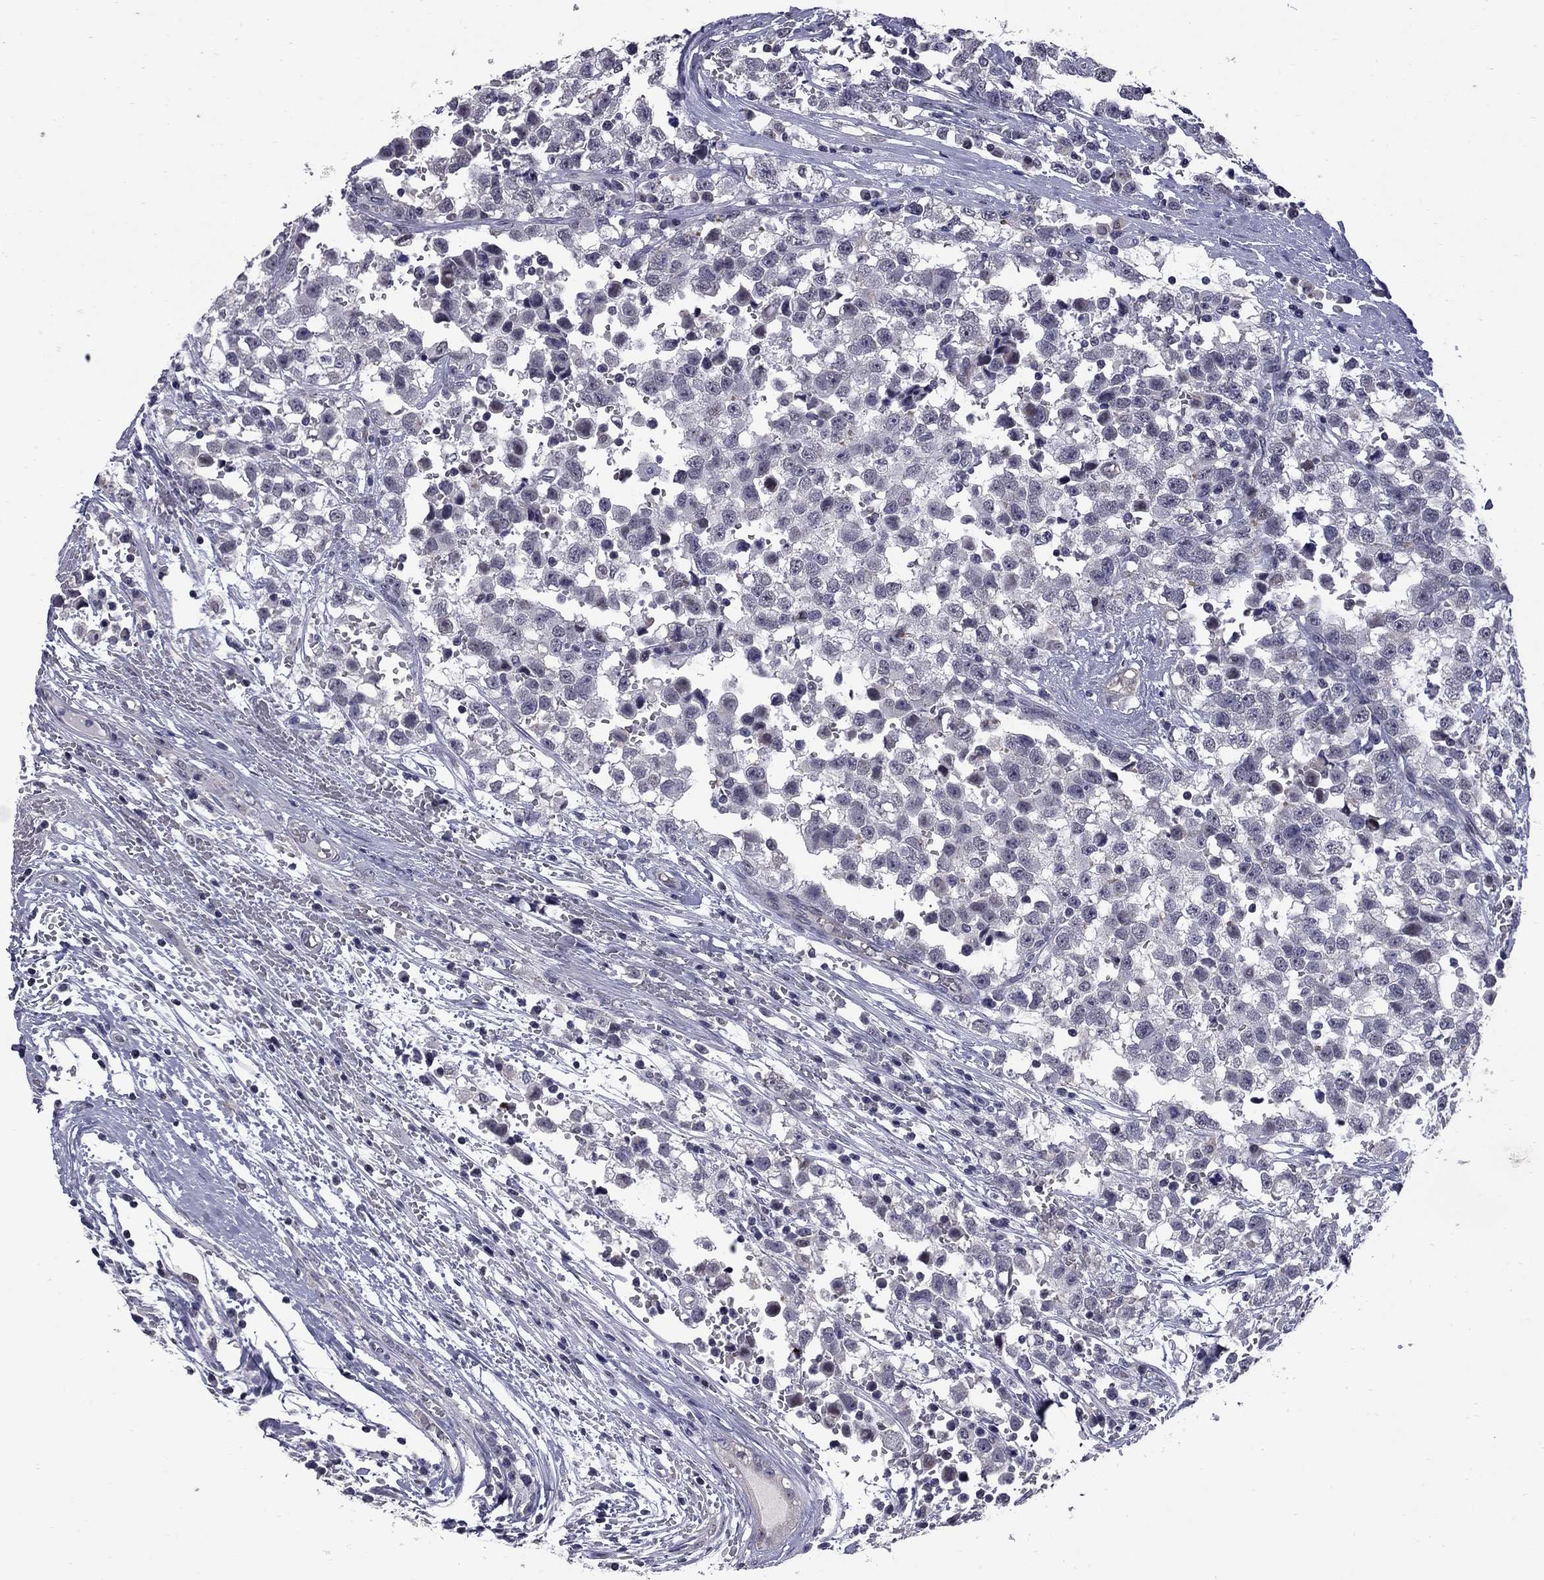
{"staining": {"intensity": "negative", "quantity": "none", "location": "none"}, "tissue": "testis cancer", "cell_type": "Tumor cells", "image_type": "cancer", "snomed": [{"axis": "morphology", "description": "Seminoma, NOS"}, {"axis": "topography", "description": "Testis"}], "caption": "IHC photomicrograph of testis cancer (seminoma) stained for a protein (brown), which displays no positivity in tumor cells. (DAB immunohistochemistry (IHC), high magnification).", "gene": "HTR4", "patient": {"sex": "male", "age": 34}}